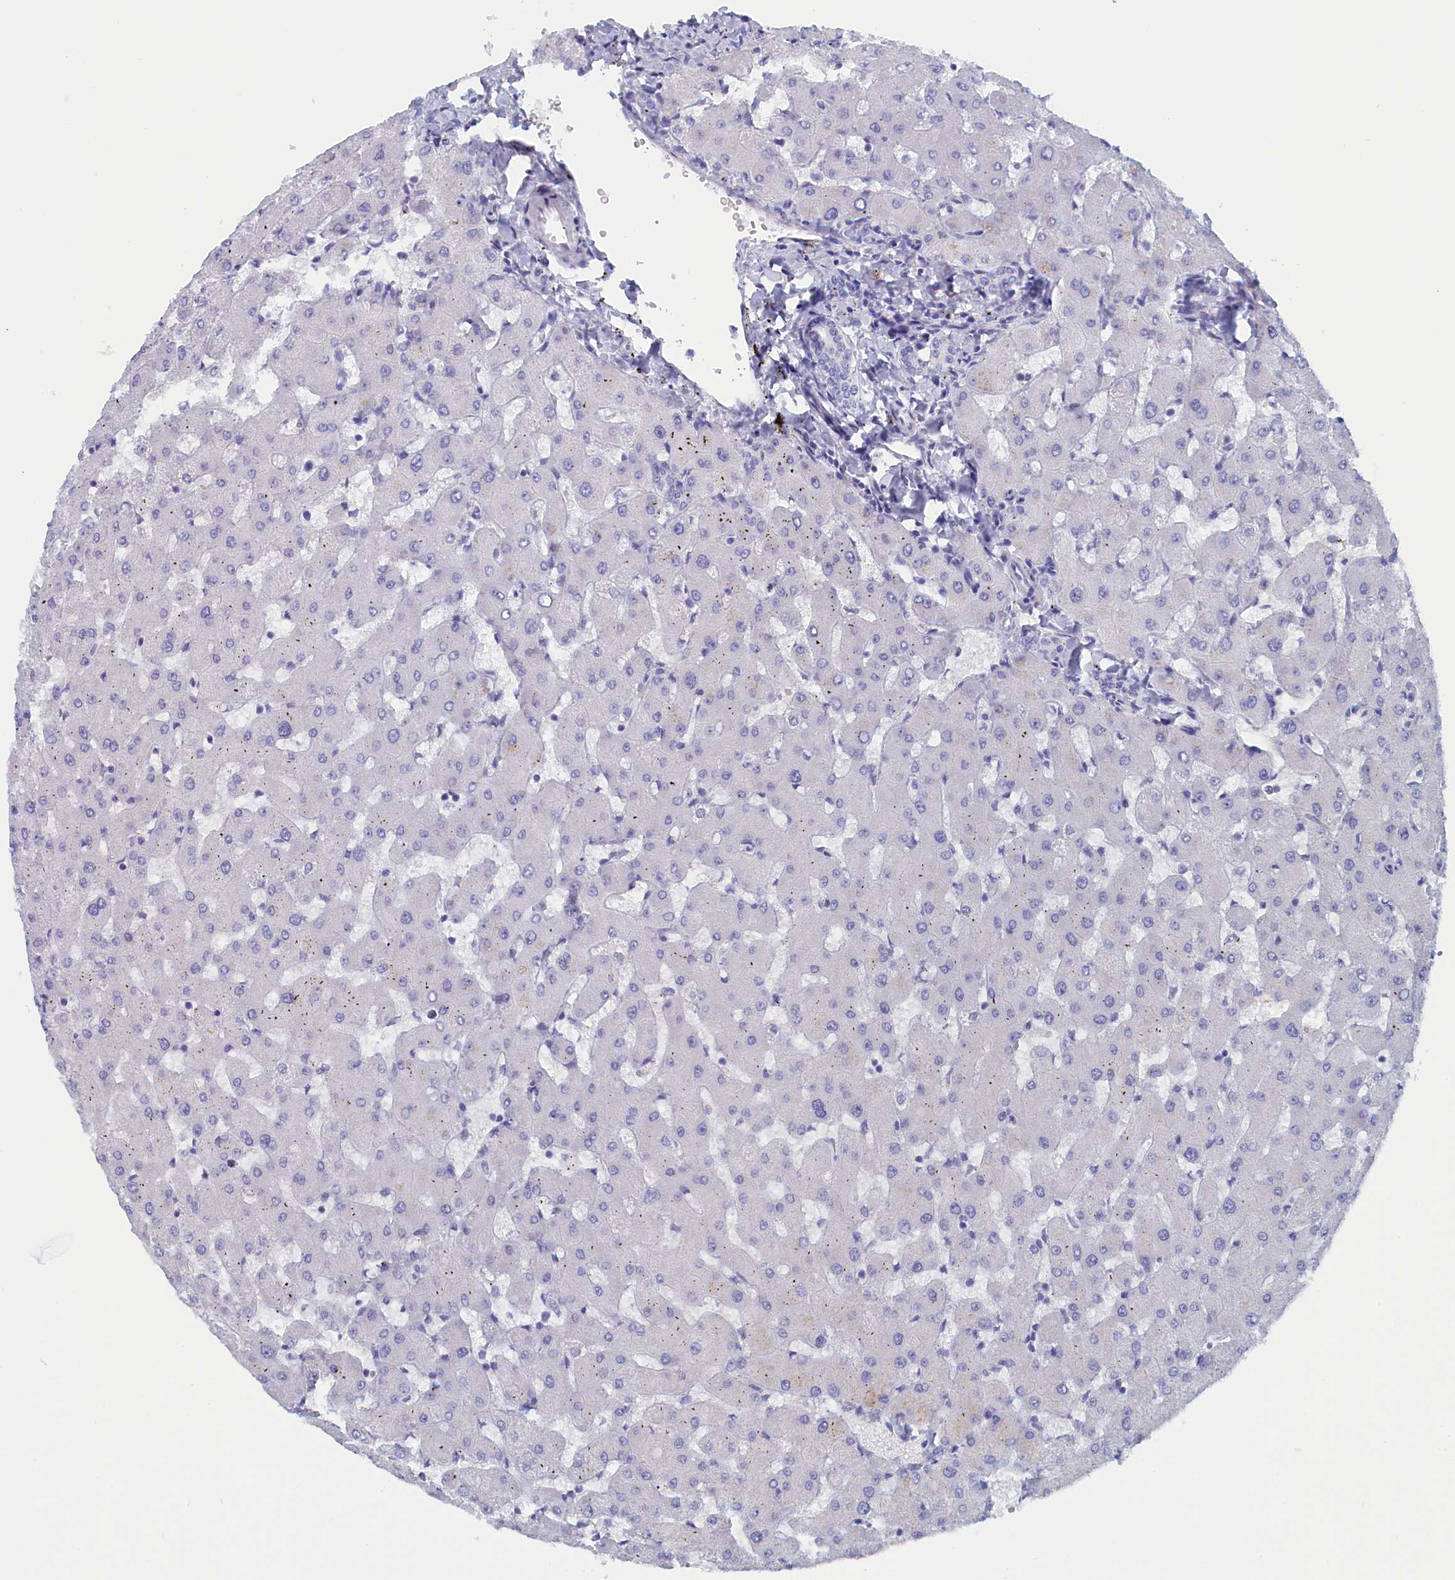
{"staining": {"intensity": "negative", "quantity": "none", "location": "none"}, "tissue": "liver", "cell_type": "Cholangiocytes", "image_type": "normal", "snomed": [{"axis": "morphology", "description": "Normal tissue, NOS"}, {"axis": "topography", "description": "Liver"}], "caption": "DAB immunohistochemical staining of normal human liver shows no significant expression in cholangiocytes. The staining is performed using DAB brown chromogen with nuclei counter-stained in using hematoxylin.", "gene": "ANKRD2", "patient": {"sex": "female", "age": 63}}